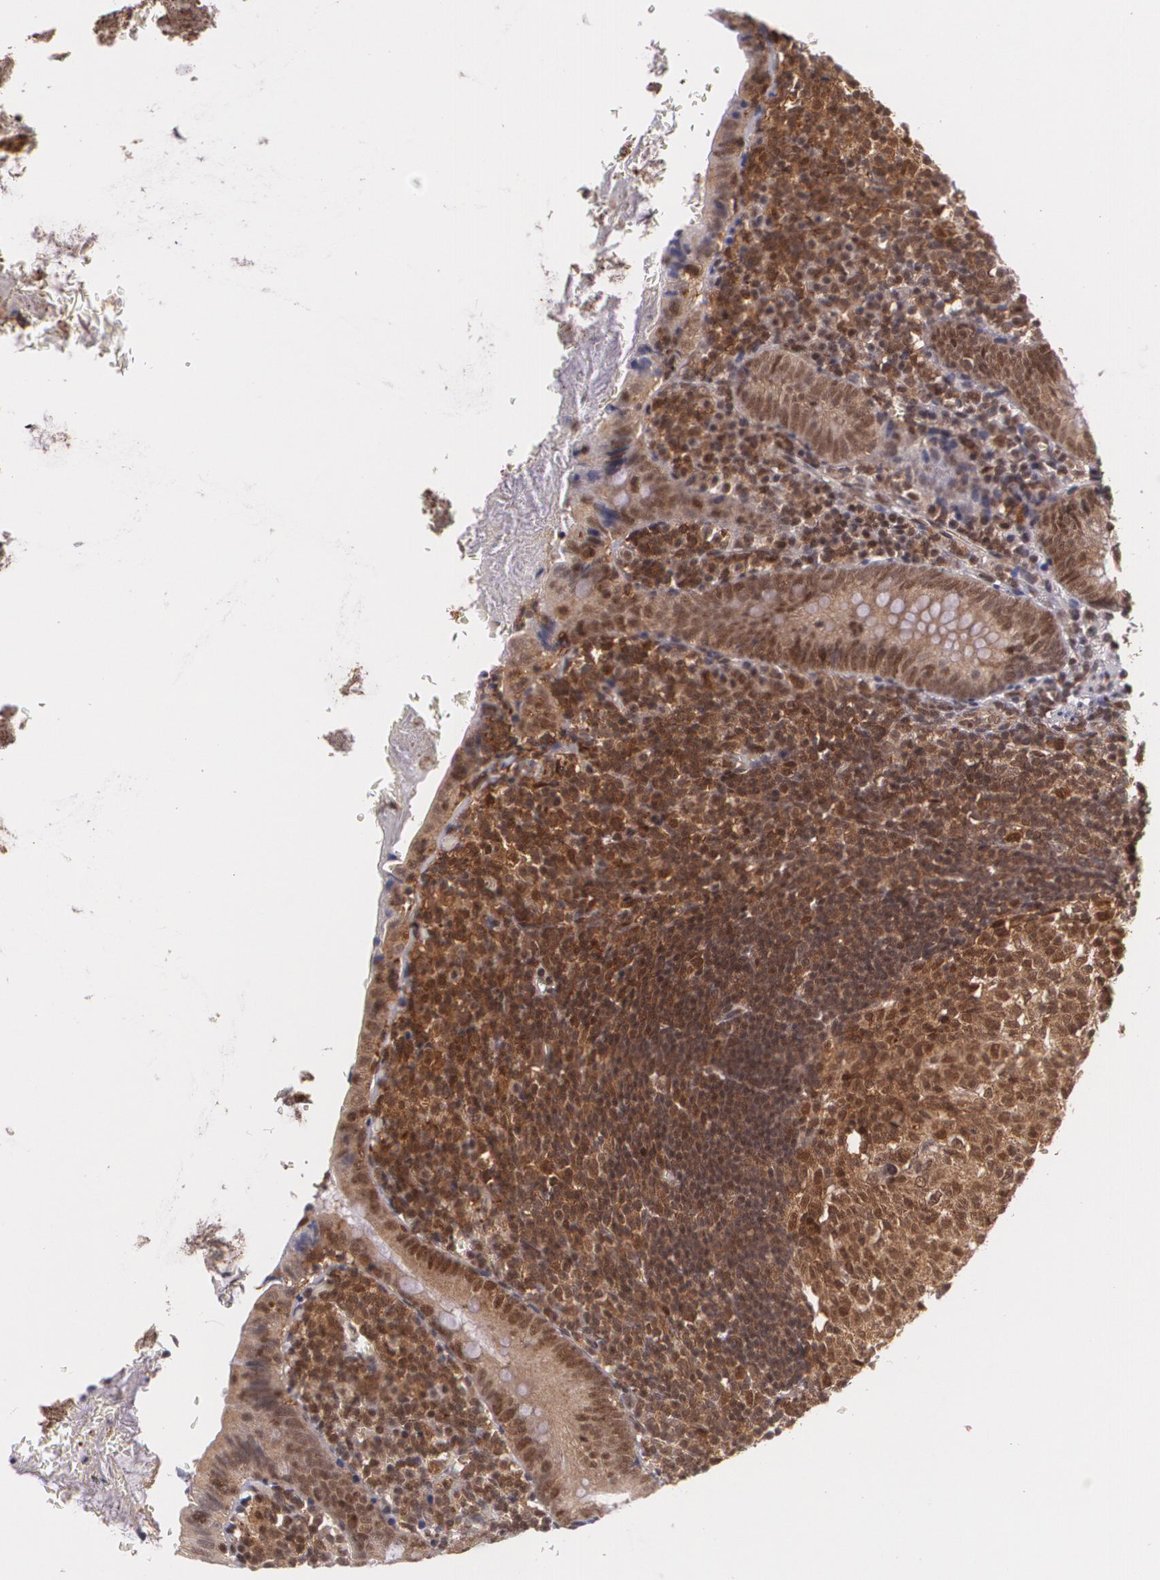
{"staining": {"intensity": "moderate", "quantity": "25%-75%", "location": "cytoplasmic/membranous,nuclear"}, "tissue": "appendix", "cell_type": "Glandular cells", "image_type": "normal", "snomed": [{"axis": "morphology", "description": "Normal tissue, NOS"}, {"axis": "topography", "description": "Appendix"}], "caption": "DAB immunohistochemical staining of normal human appendix displays moderate cytoplasmic/membranous,nuclear protein positivity in approximately 25%-75% of glandular cells. (Stains: DAB in brown, nuclei in blue, Microscopy: brightfield microscopy at high magnification).", "gene": "CUL2", "patient": {"sex": "female", "age": 10}}